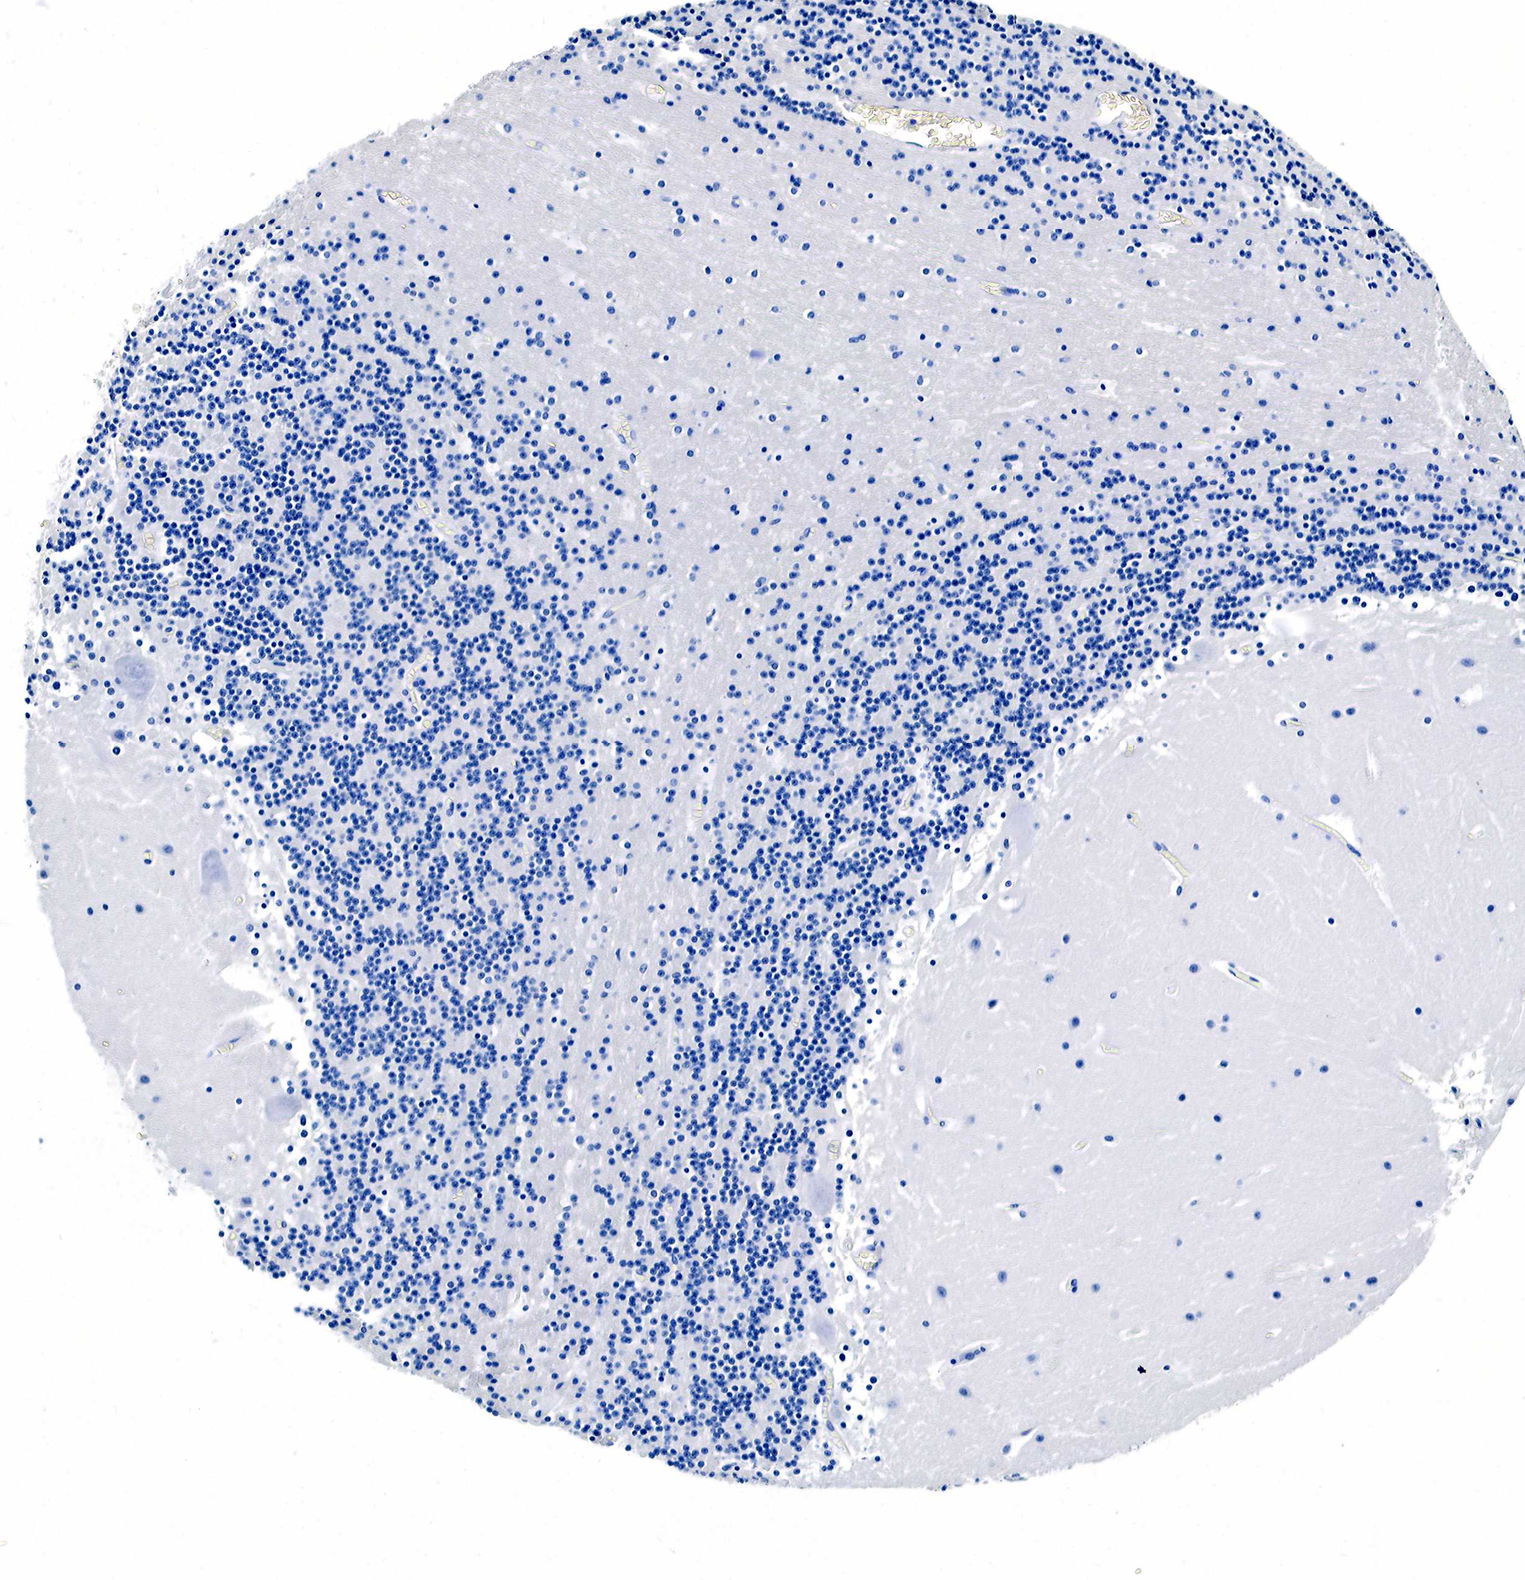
{"staining": {"intensity": "negative", "quantity": "none", "location": "none"}, "tissue": "cerebellum", "cell_type": "Cells in granular layer", "image_type": "normal", "snomed": [{"axis": "morphology", "description": "Normal tissue, NOS"}, {"axis": "topography", "description": "Cerebellum"}], "caption": "DAB (3,3'-diaminobenzidine) immunohistochemical staining of unremarkable cerebellum demonstrates no significant positivity in cells in granular layer. Brightfield microscopy of IHC stained with DAB (brown) and hematoxylin (blue), captured at high magnification.", "gene": "KLK3", "patient": {"sex": "male", "age": 45}}